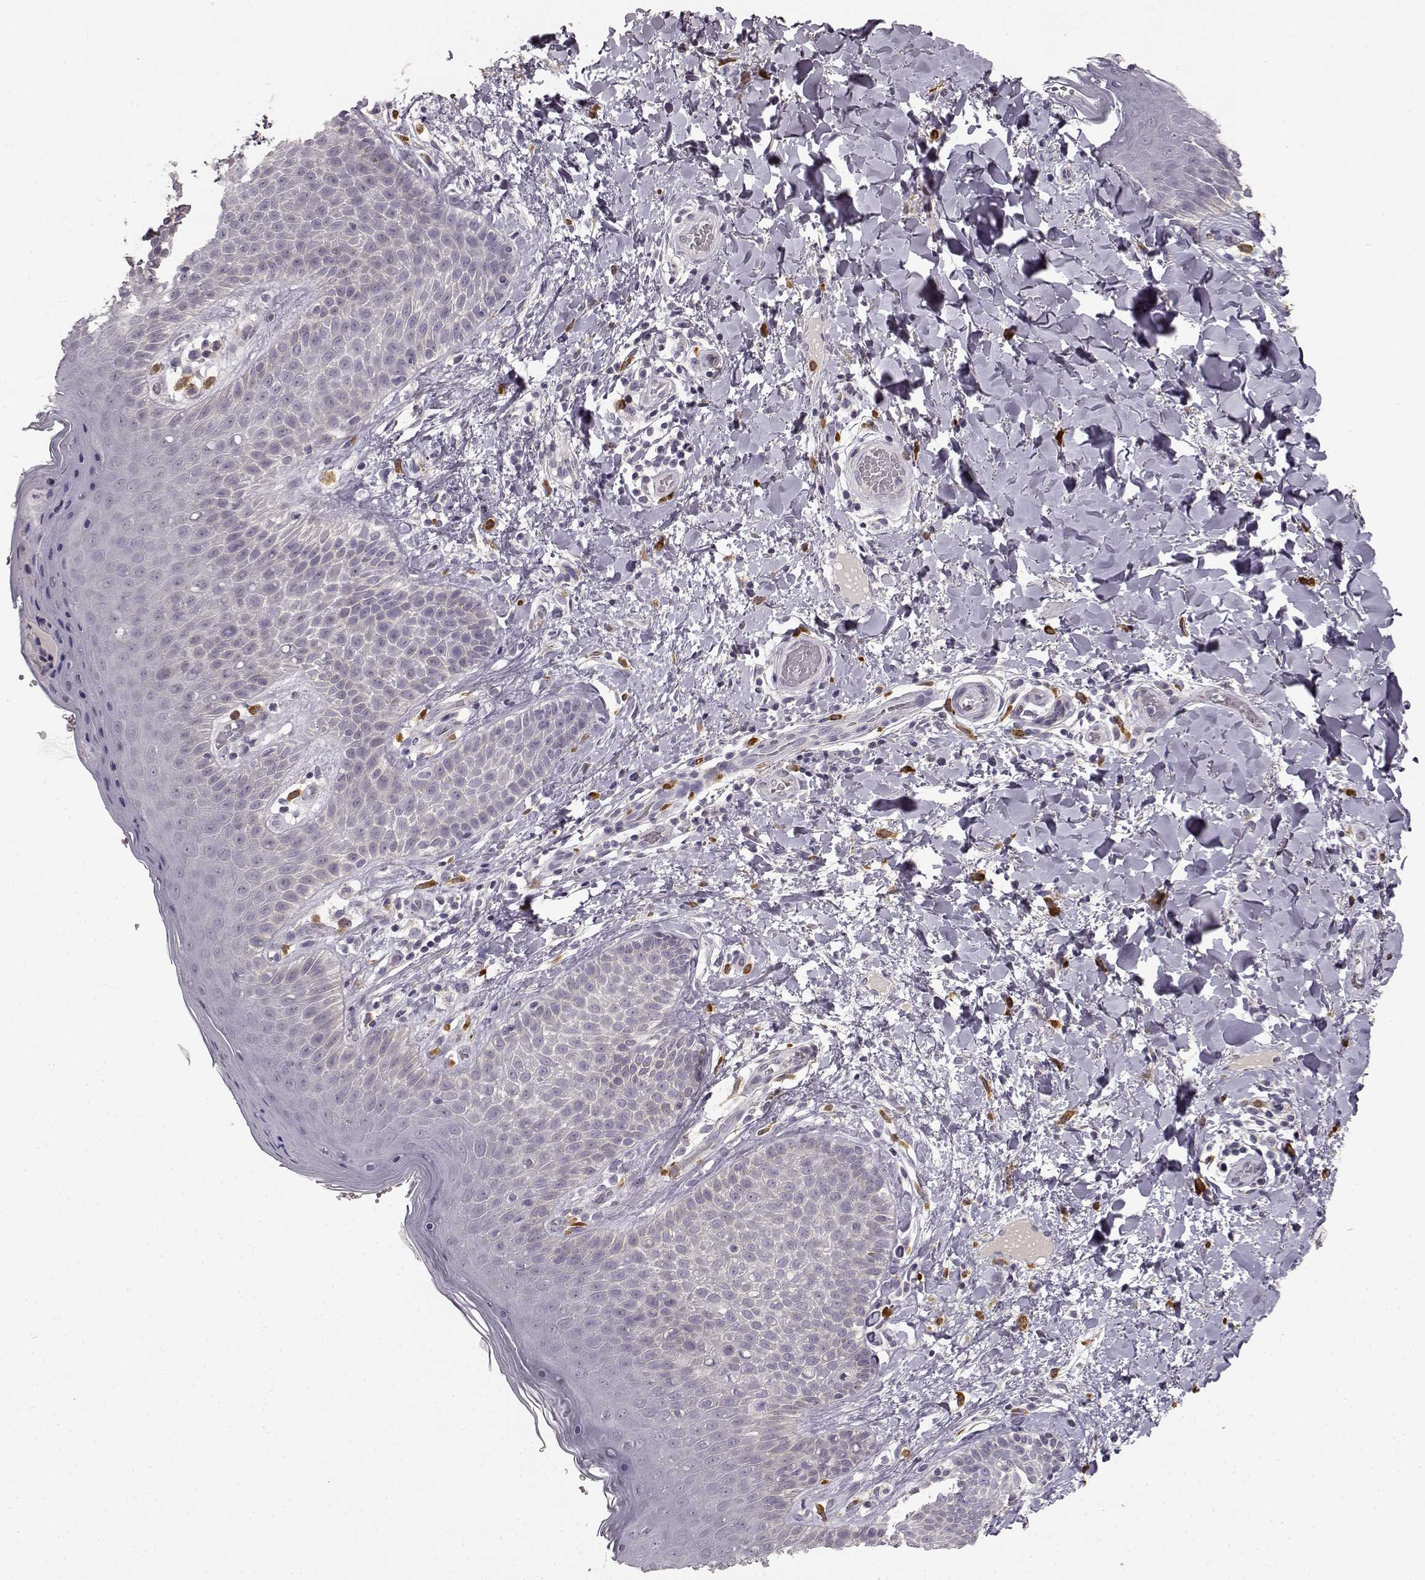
{"staining": {"intensity": "negative", "quantity": "none", "location": "none"}, "tissue": "skin", "cell_type": "Epidermal cells", "image_type": "normal", "snomed": [{"axis": "morphology", "description": "Normal tissue, NOS"}, {"axis": "topography", "description": "Anal"}], "caption": "IHC of unremarkable skin reveals no positivity in epidermal cells. (Brightfield microscopy of DAB immunohistochemistry at high magnification).", "gene": "GHR", "patient": {"sex": "male", "age": 36}}